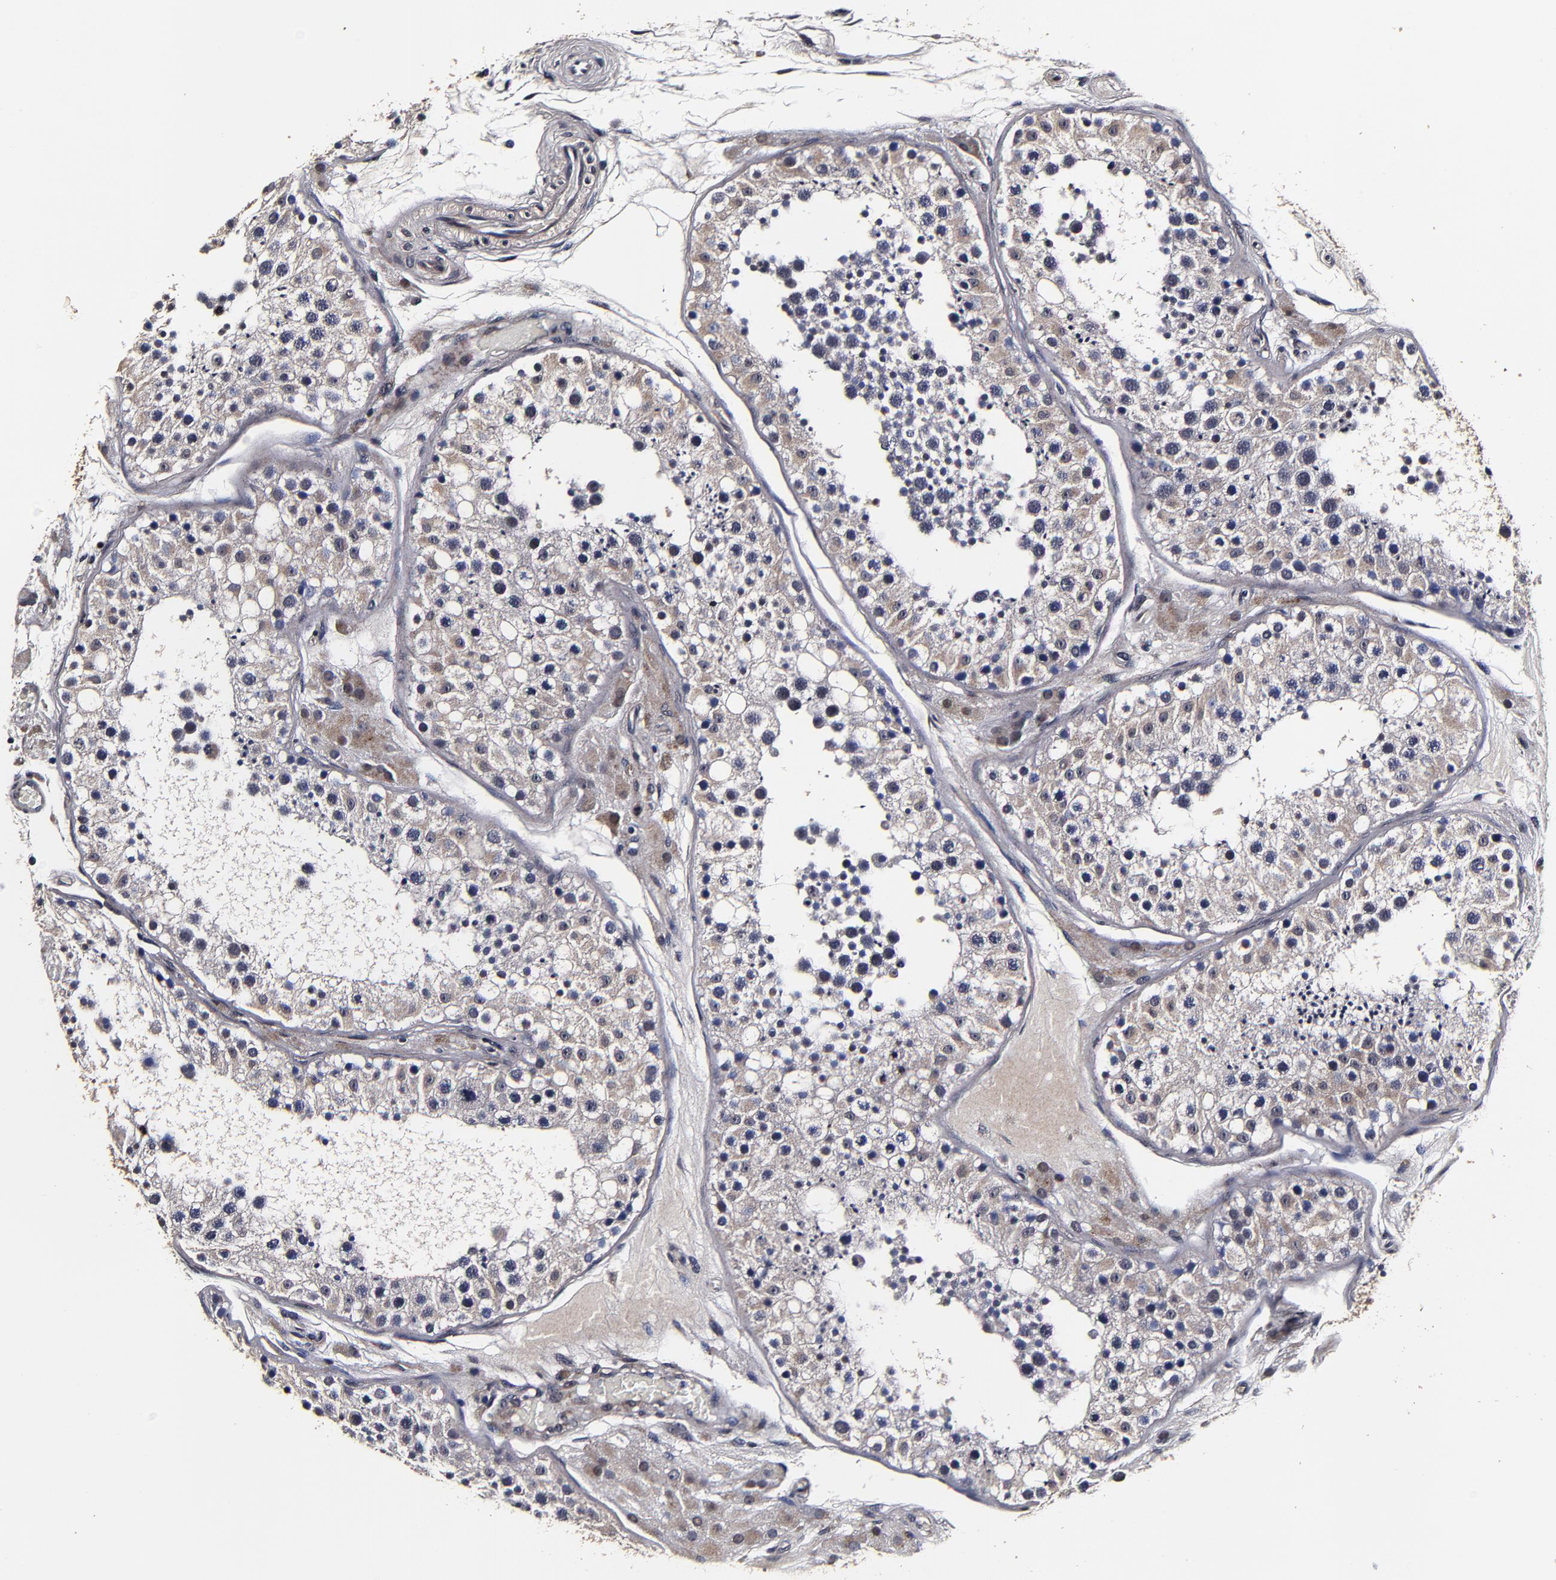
{"staining": {"intensity": "weak", "quantity": "25%-75%", "location": "cytoplasmic/membranous"}, "tissue": "testis", "cell_type": "Cells in seminiferous ducts", "image_type": "normal", "snomed": [{"axis": "morphology", "description": "Normal tissue, NOS"}, {"axis": "topography", "description": "Testis"}], "caption": "A brown stain highlights weak cytoplasmic/membranous positivity of a protein in cells in seminiferous ducts of benign testis.", "gene": "MMP15", "patient": {"sex": "male", "age": 26}}